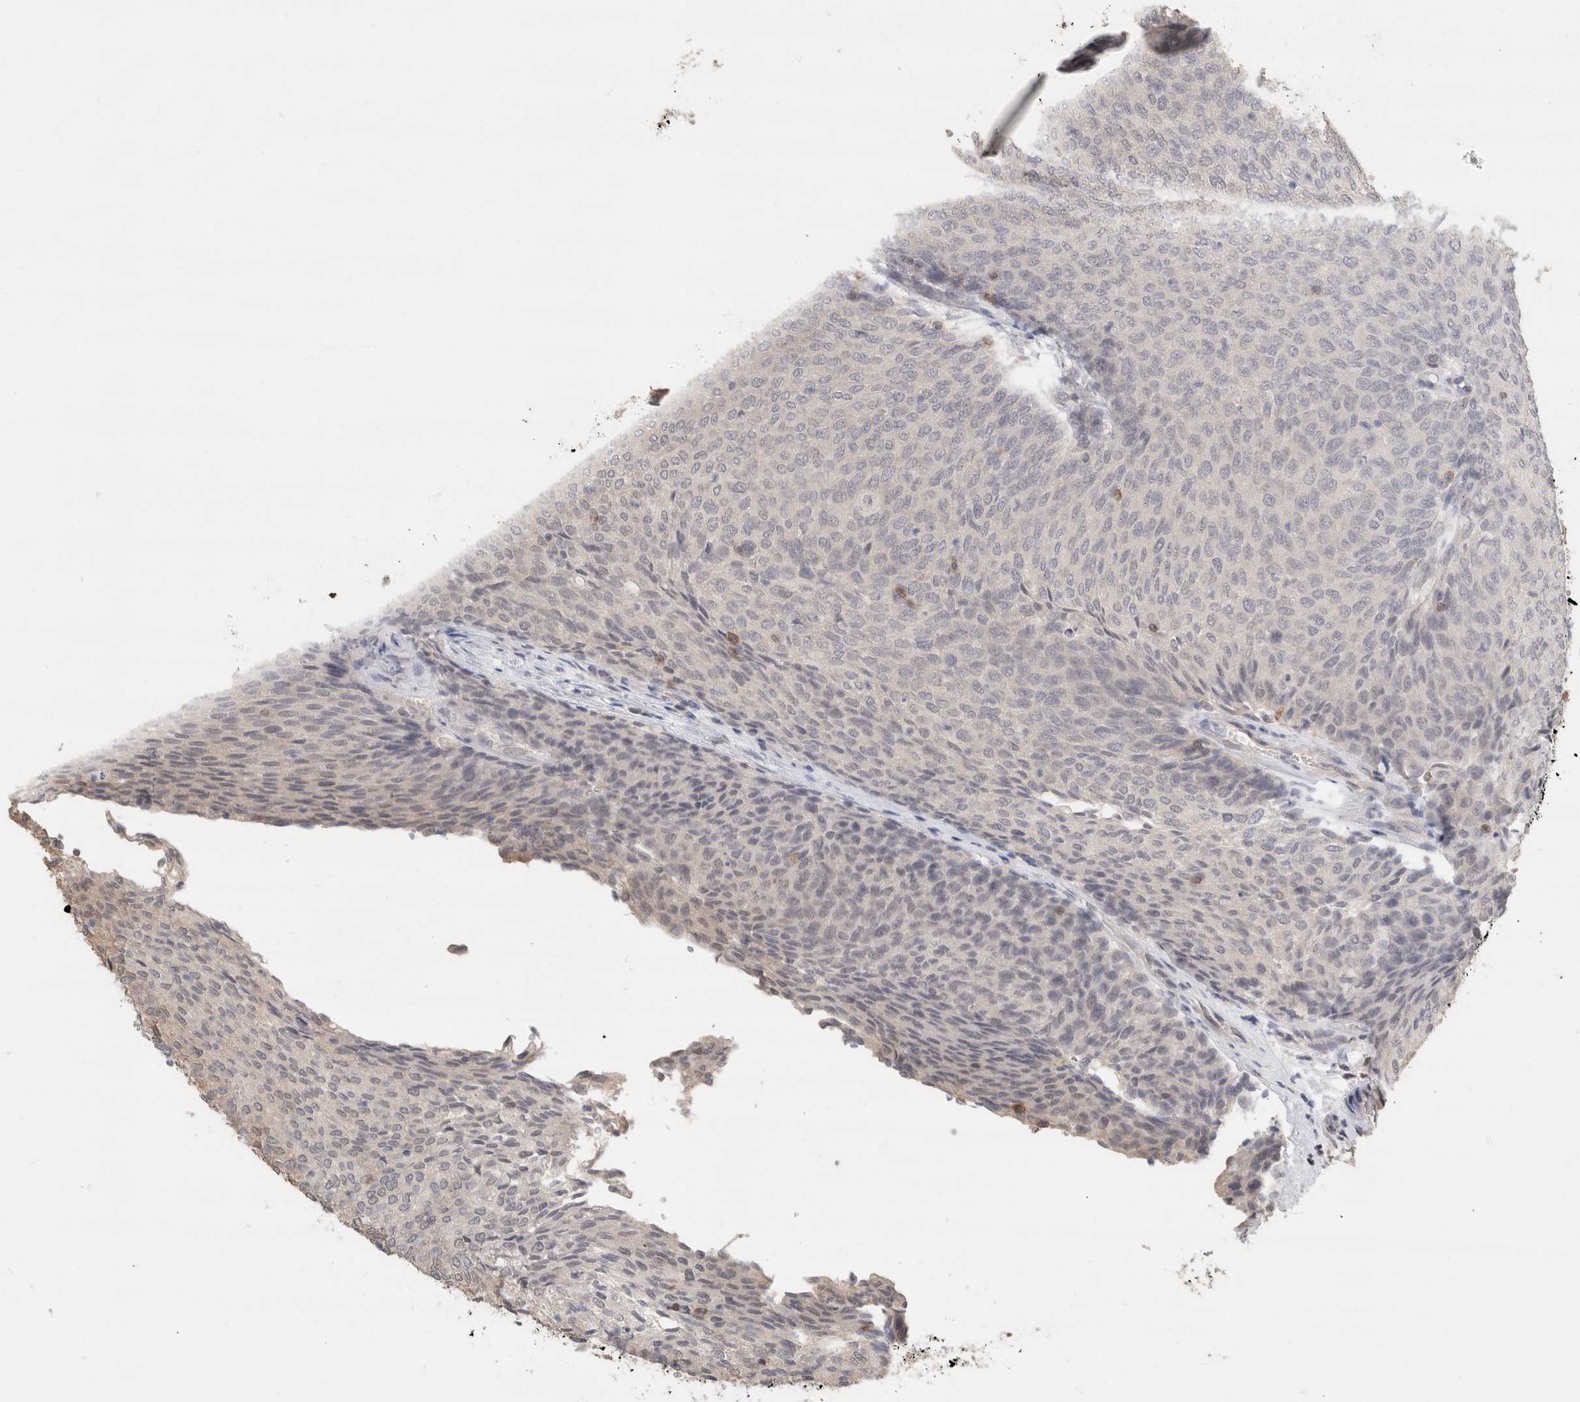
{"staining": {"intensity": "negative", "quantity": "none", "location": "none"}, "tissue": "urothelial cancer", "cell_type": "Tumor cells", "image_type": "cancer", "snomed": [{"axis": "morphology", "description": "Urothelial carcinoma, Low grade"}, {"axis": "topography", "description": "Urinary bladder"}], "caption": "This is an immunohistochemistry photomicrograph of urothelial carcinoma (low-grade). There is no expression in tumor cells.", "gene": "TRAT1", "patient": {"sex": "female", "age": 79}}